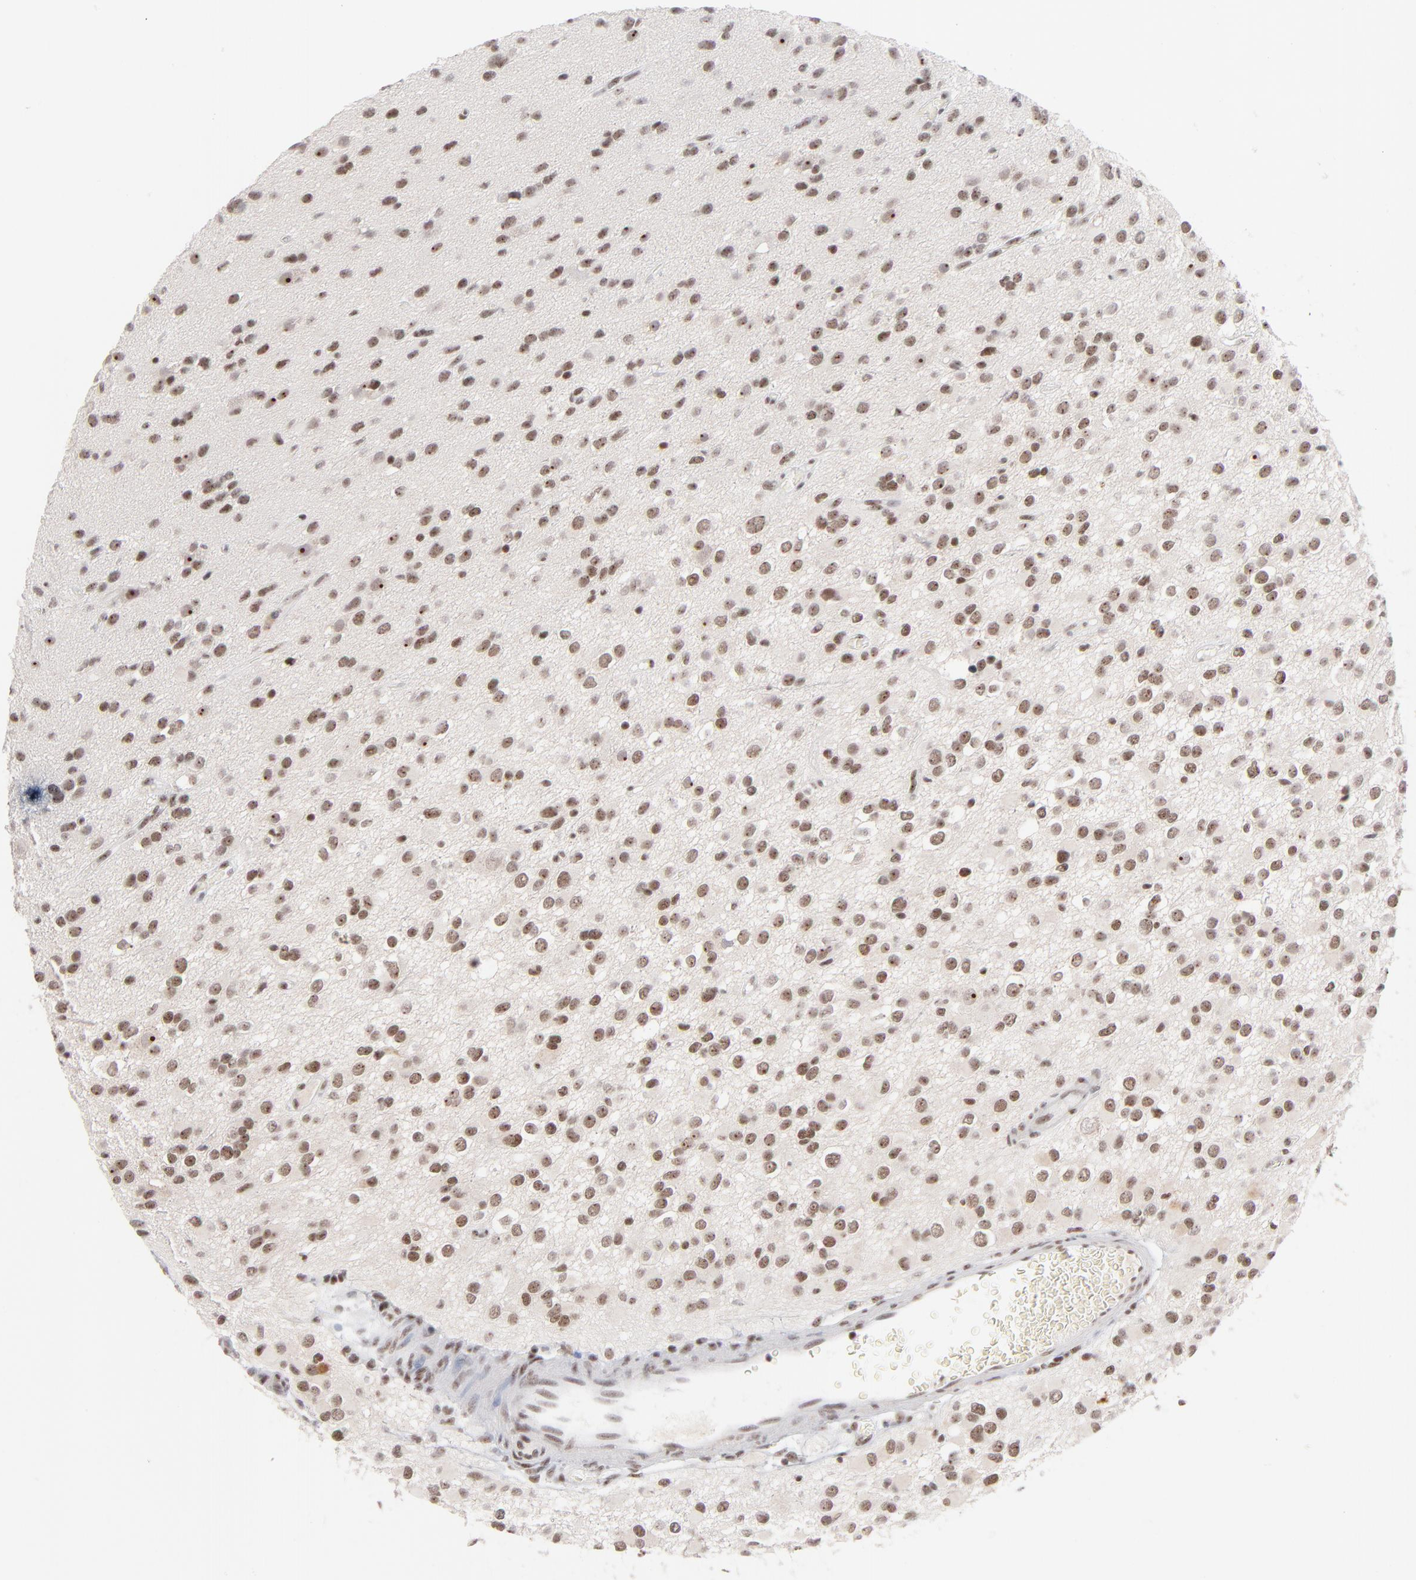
{"staining": {"intensity": "moderate", "quantity": ">75%", "location": "nuclear"}, "tissue": "glioma", "cell_type": "Tumor cells", "image_type": "cancer", "snomed": [{"axis": "morphology", "description": "Glioma, malignant, Low grade"}, {"axis": "topography", "description": "Brain"}], "caption": "Protein staining reveals moderate nuclear expression in about >75% of tumor cells in malignant low-grade glioma.", "gene": "ZNF143", "patient": {"sex": "male", "age": 42}}